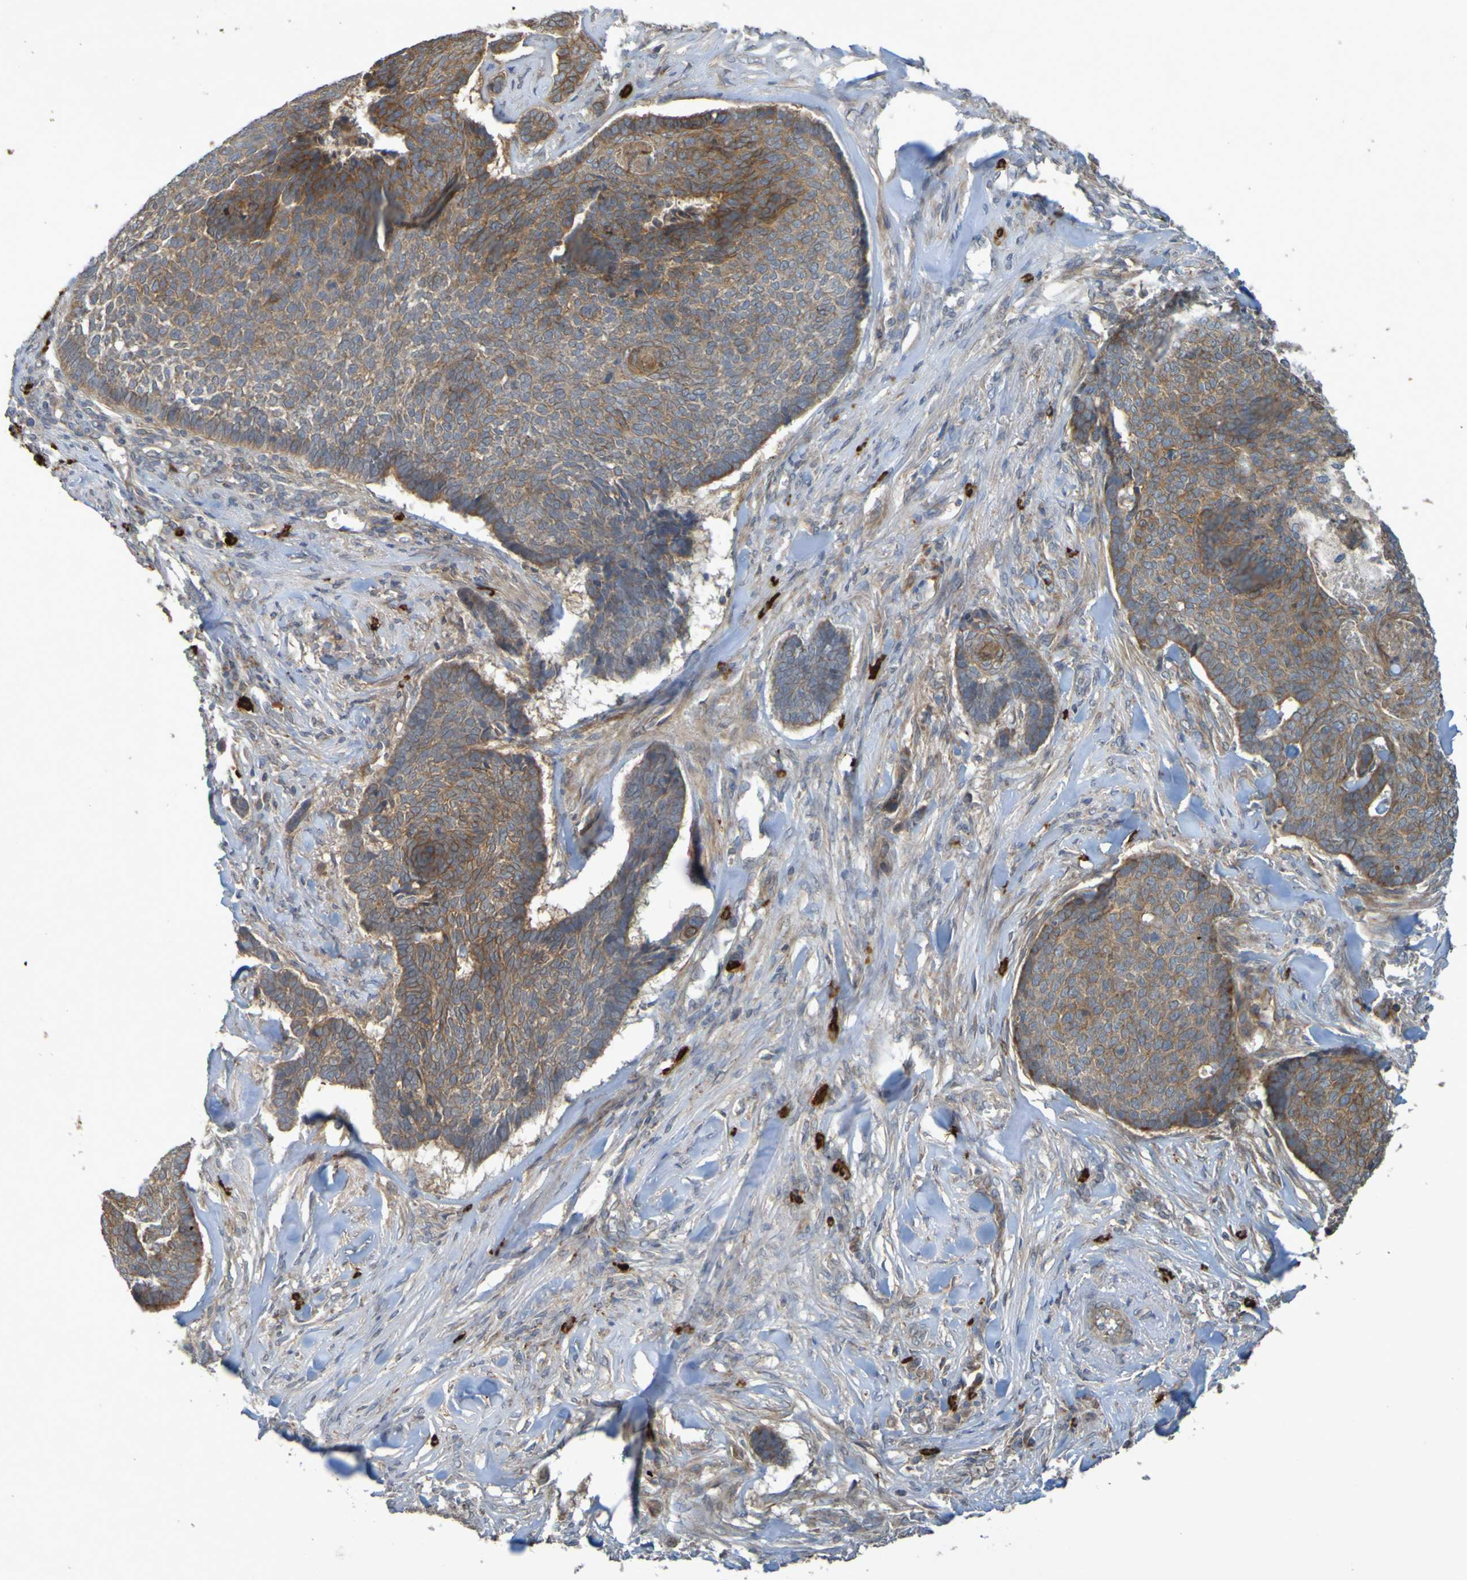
{"staining": {"intensity": "moderate", "quantity": ">75%", "location": "cytoplasmic/membranous"}, "tissue": "skin cancer", "cell_type": "Tumor cells", "image_type": "cancer", "snomed": [{"axis": "morphology", "description": "Basal cell carcinoma"}, {"axis": "topography", "description": "Skin"}], "caption": "Immunohistochemical staining of skin cancer exhibits medium levels of moderate cytoplasmic/membranous protein expression in about >75% of tumor cells.", "gene": "B3GAT2", "patient": {"sex": "male", "age": 84}}